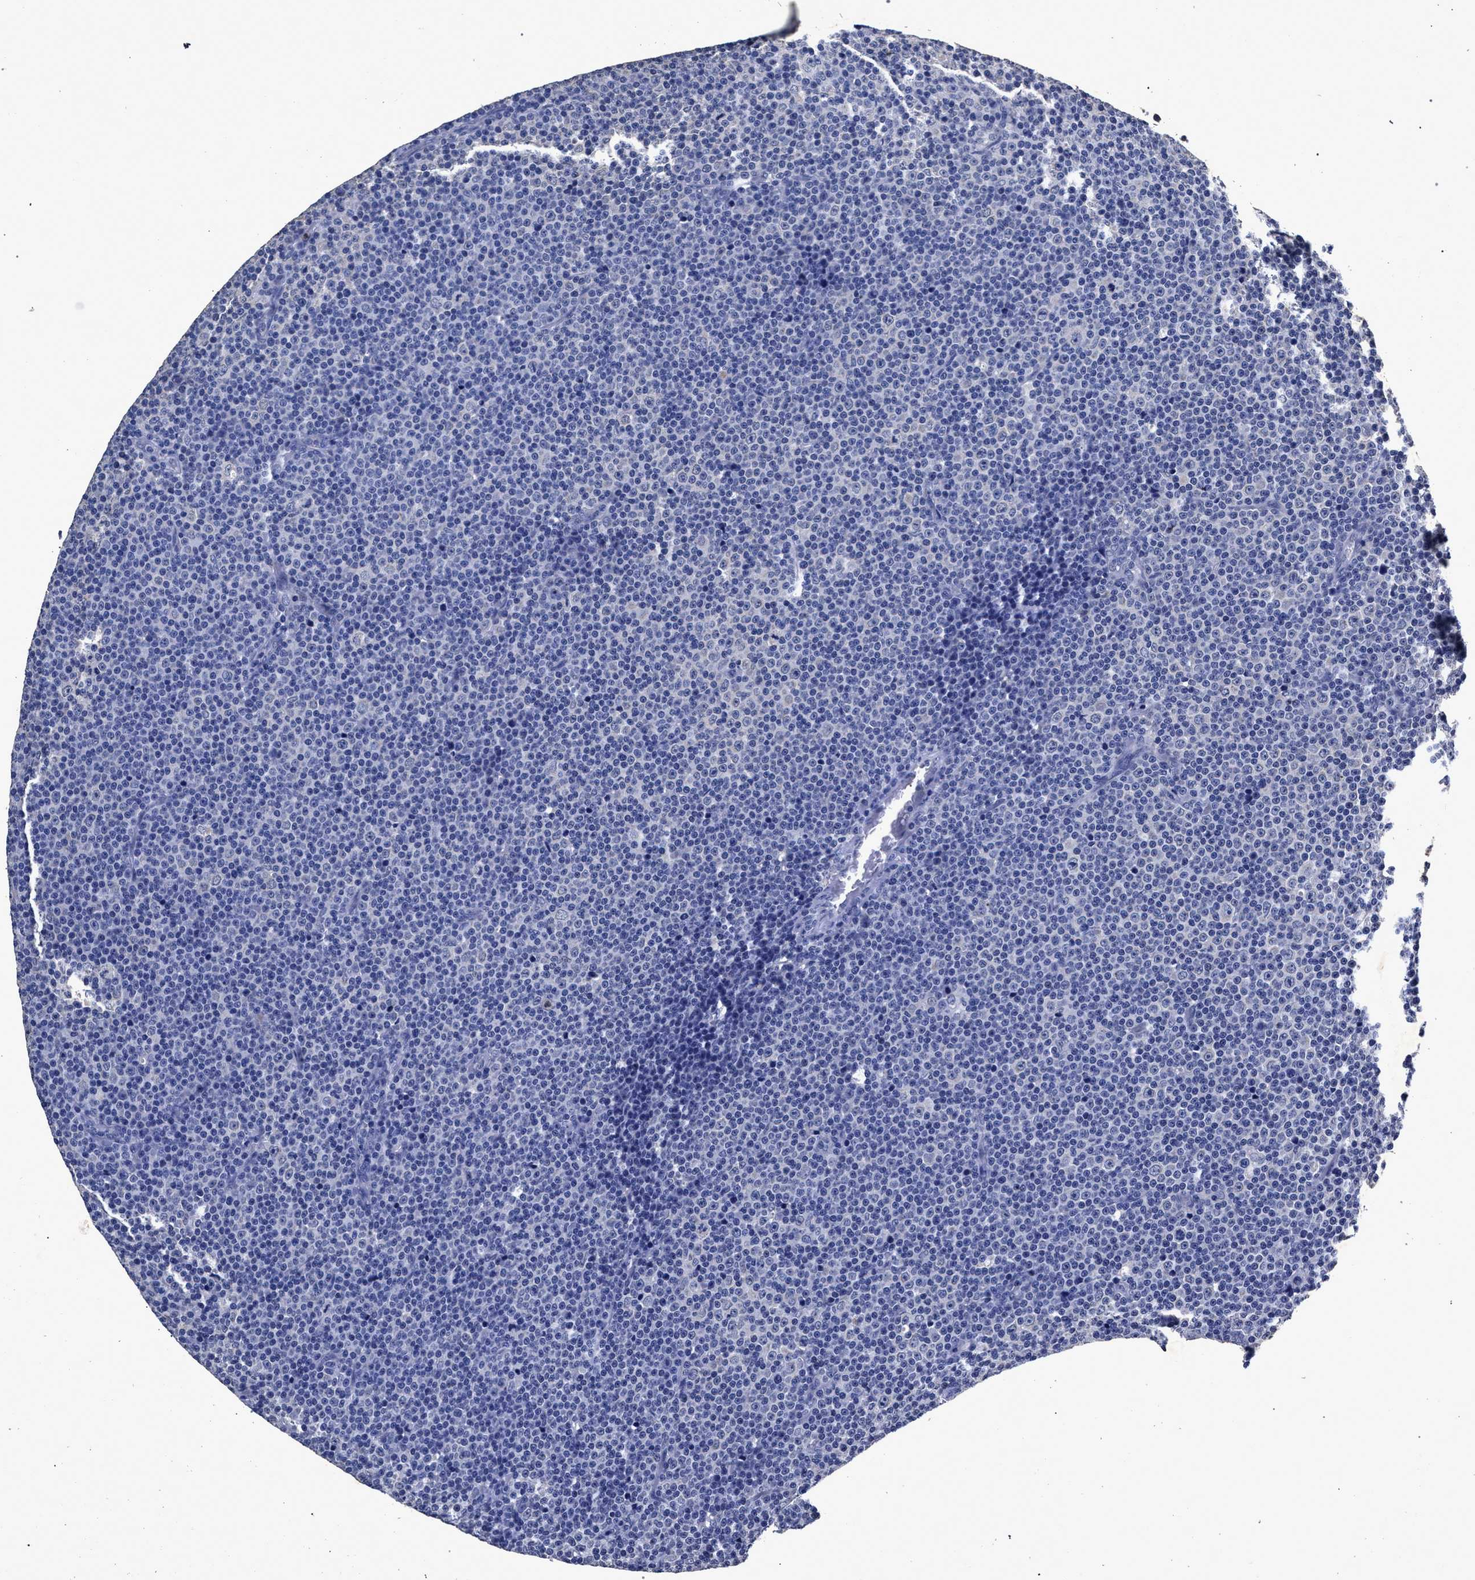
{"staining": {"intensity": "negative", "quantity": "none", "location": "none"}, "tissue": "lymphoma", "cell_type": "Tumor cells", "image_type": "cancer", "snomed": [{"axis": "morphology", "description": "Malignant lymphoma, non-Hodgkin's type, Low grade"}, {"axis": "topography", "description": "Lymph node"}], "caption": "There is no significant positivity in tumor cells of lymphoma.", "gene": "ATP1A2", "patient": {"sex": "female", "age": 67}}